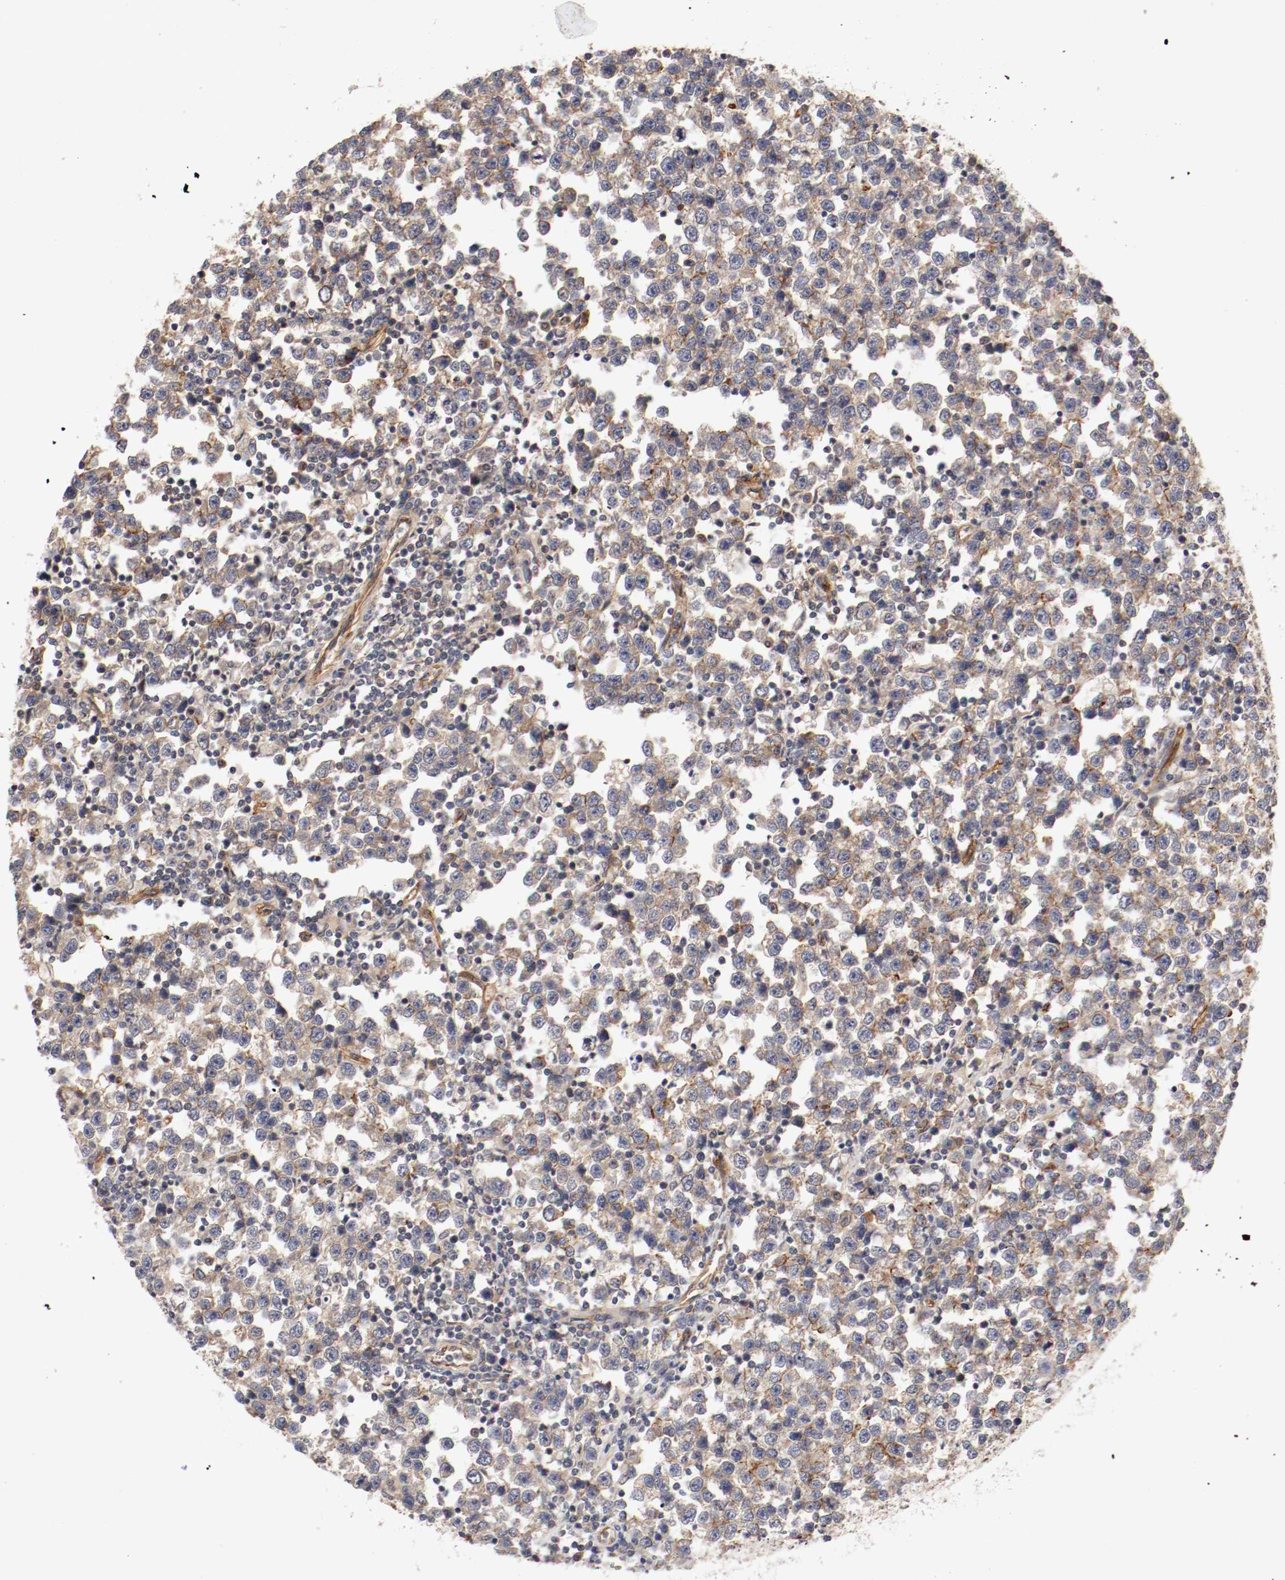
{"staining": {"intensity": "weak", "quantity": ">75%", "location": "cytoplasmic/membranous"}, "tissue": "testis cancer", "cell_type": "Tumor cells", "image_type": "cancer", "snomed": [{"axis": "morphology", "description": "Seminoma, NOS"}, {"axis": "topography", "description": "Testis"}], "caption": "IHC (DAB) staining of seminoma (testis) reveals weak cytoplasmic/membranous protein expression in approximately >75% of tumor cells.", "gene": "TYK2", "patient": {"sex": "male", "age": 43}}